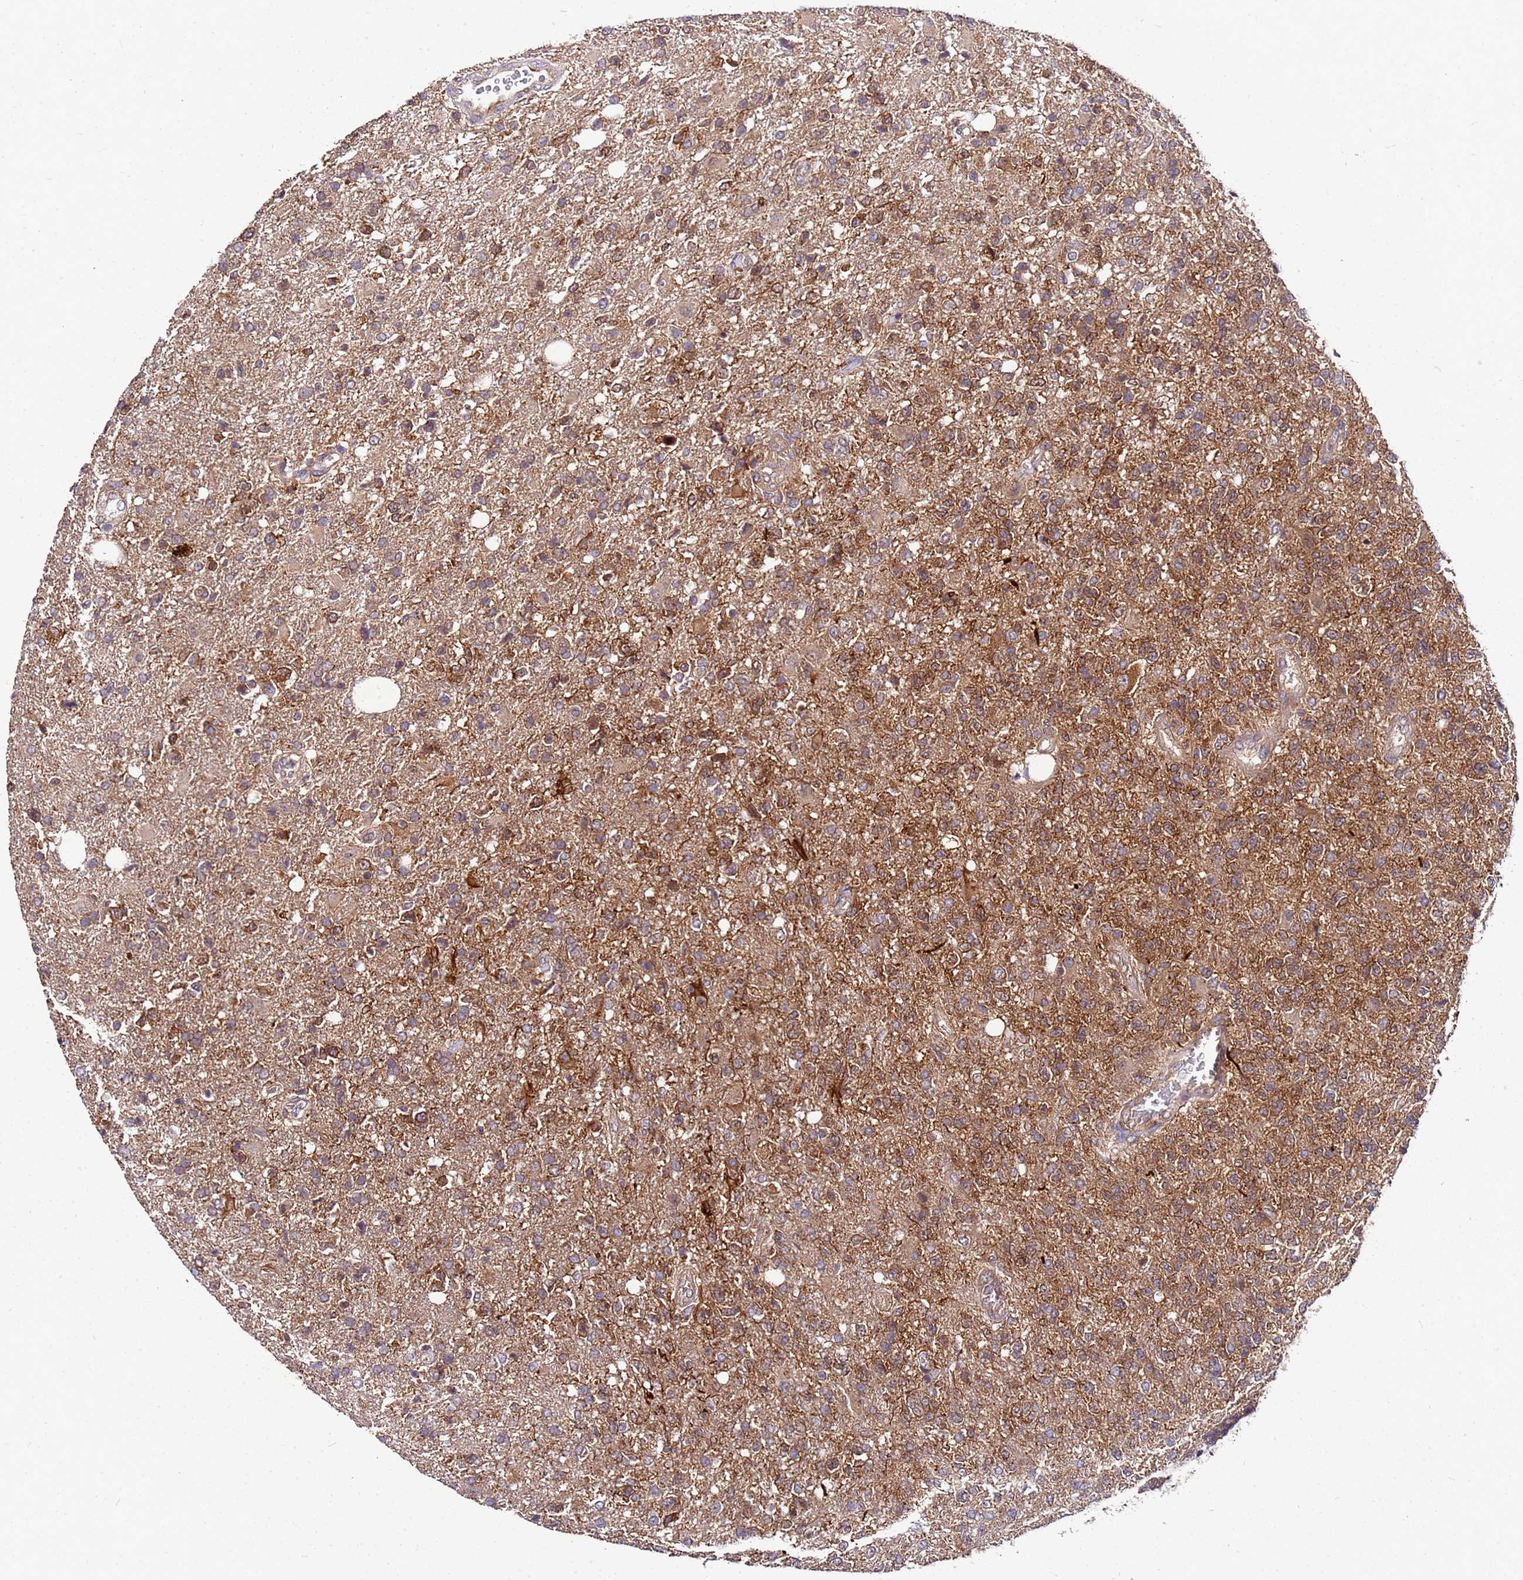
{"staining": {"intensity": "moderate", "quantity": ">75%", "location": "cytoplasmic/membranous"}, "tissue": "glioma", "cell_type": "Tumor cells", "image_type": "cancer", "snomed": [{"axis": "morphology", "description": "Glioma, malignant, High grade"}, {"axis": "topography", "description": "Brain"}], "caption": "Immunohistochemistry (IHC) (DAB) staining of malignant glioma (high-grade) reveals moderate cytoplasmic/membranous protein positivity in about >75% of tumor cells. The staining was performed using DAB to visualize the protein expression in brown, while the nuclei were stained in blue with hematoxylin (Magnification: 20x).", "gene": "GSPT2", "patient": {"sex": "male", "age": 56}}